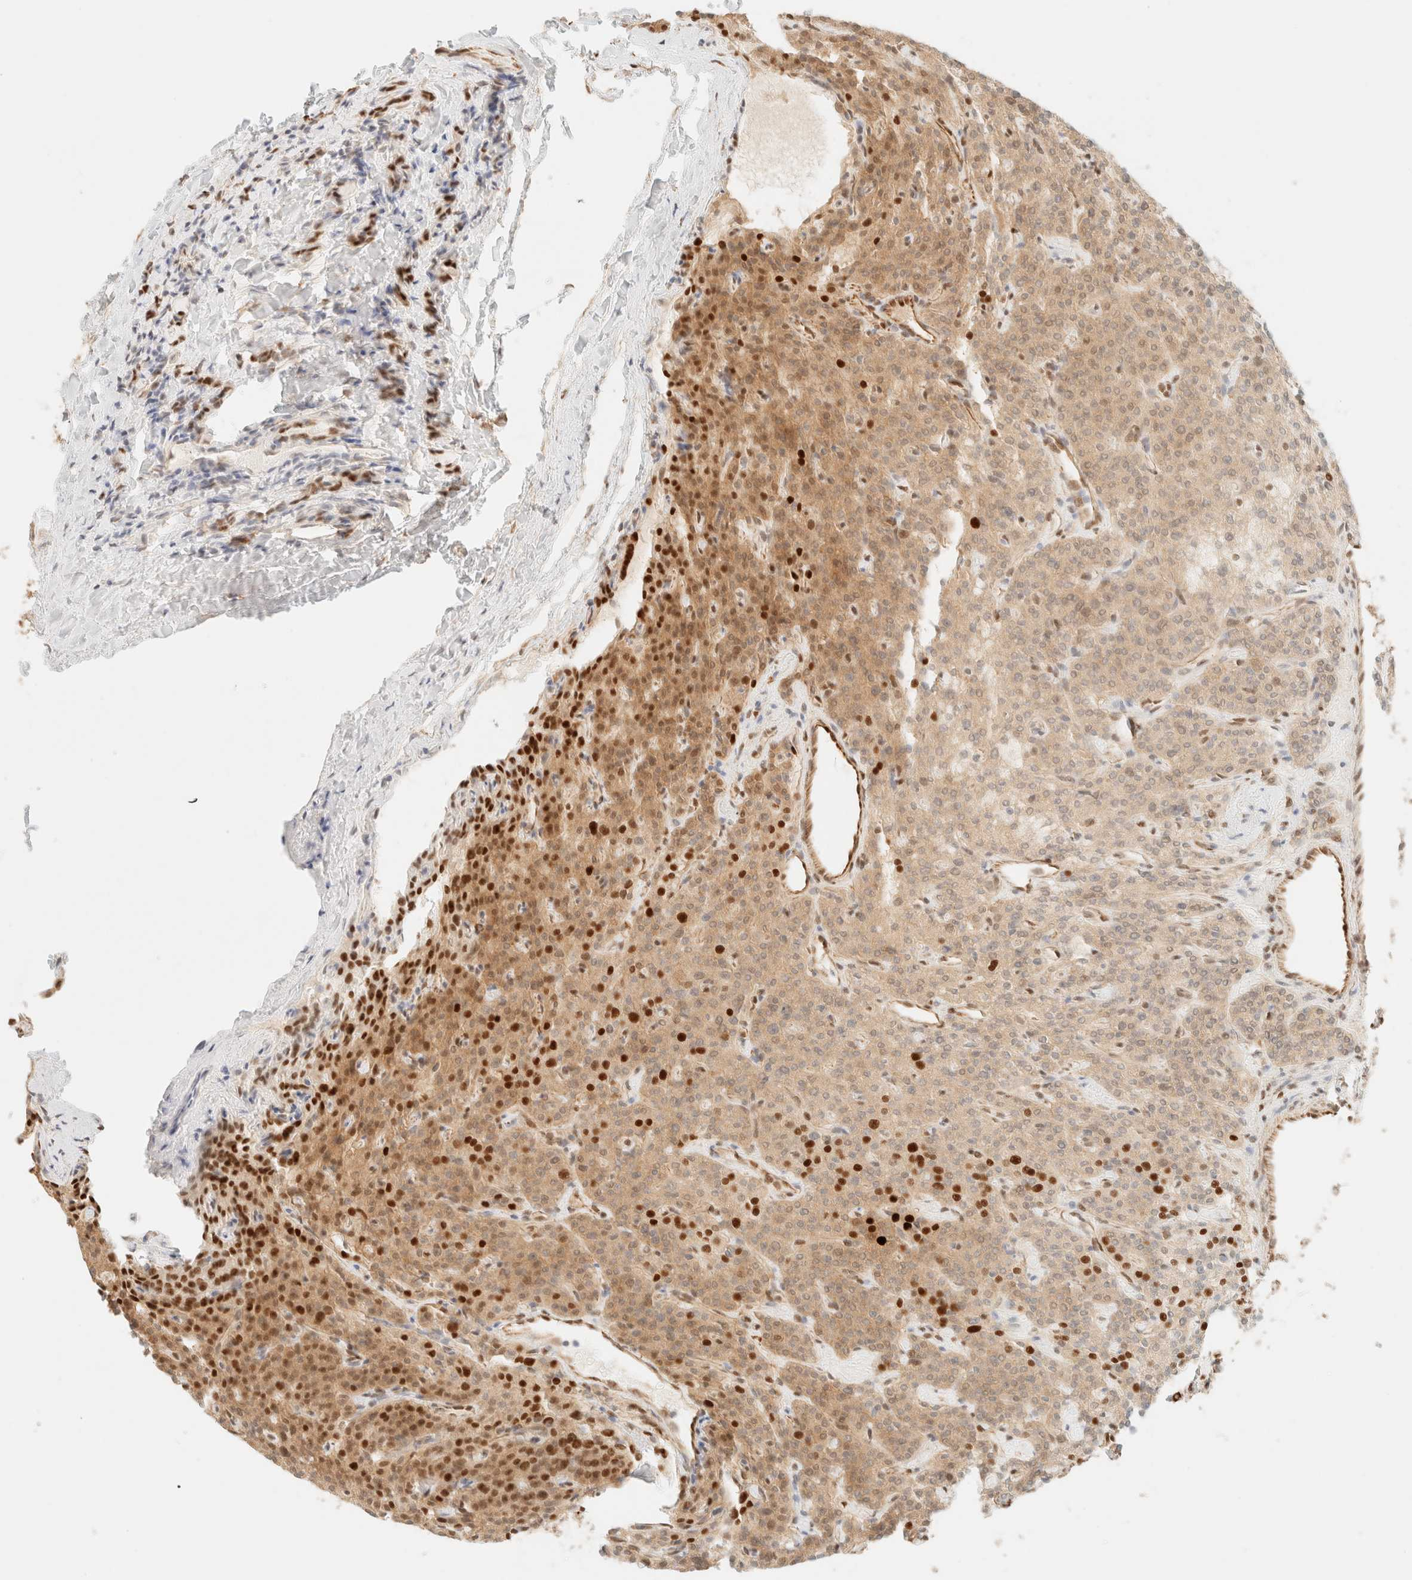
{"staining": {"intensity": "strong", "quantity": ">75%", "location": "cytoplasmic/membranous,nuclear"}, "tissue": "parathyroid gland", "cell_type": "Glandular cells", "image_type": "normal", "snomed": [{"axis": "morphology", "description": "Normal tissue, NOS"}, {"axis": "topography", "description": "Parathyroid gland"}], "caption": "High-power microscopy captured an IHC image of benign parathyroid gland, revealing strong cytoplasmic/membranous,nuclear staining in approximately >75% of glandular cells.", "gene": "ZSCAN18", "patient": {"sex": "male", "age": 46}}